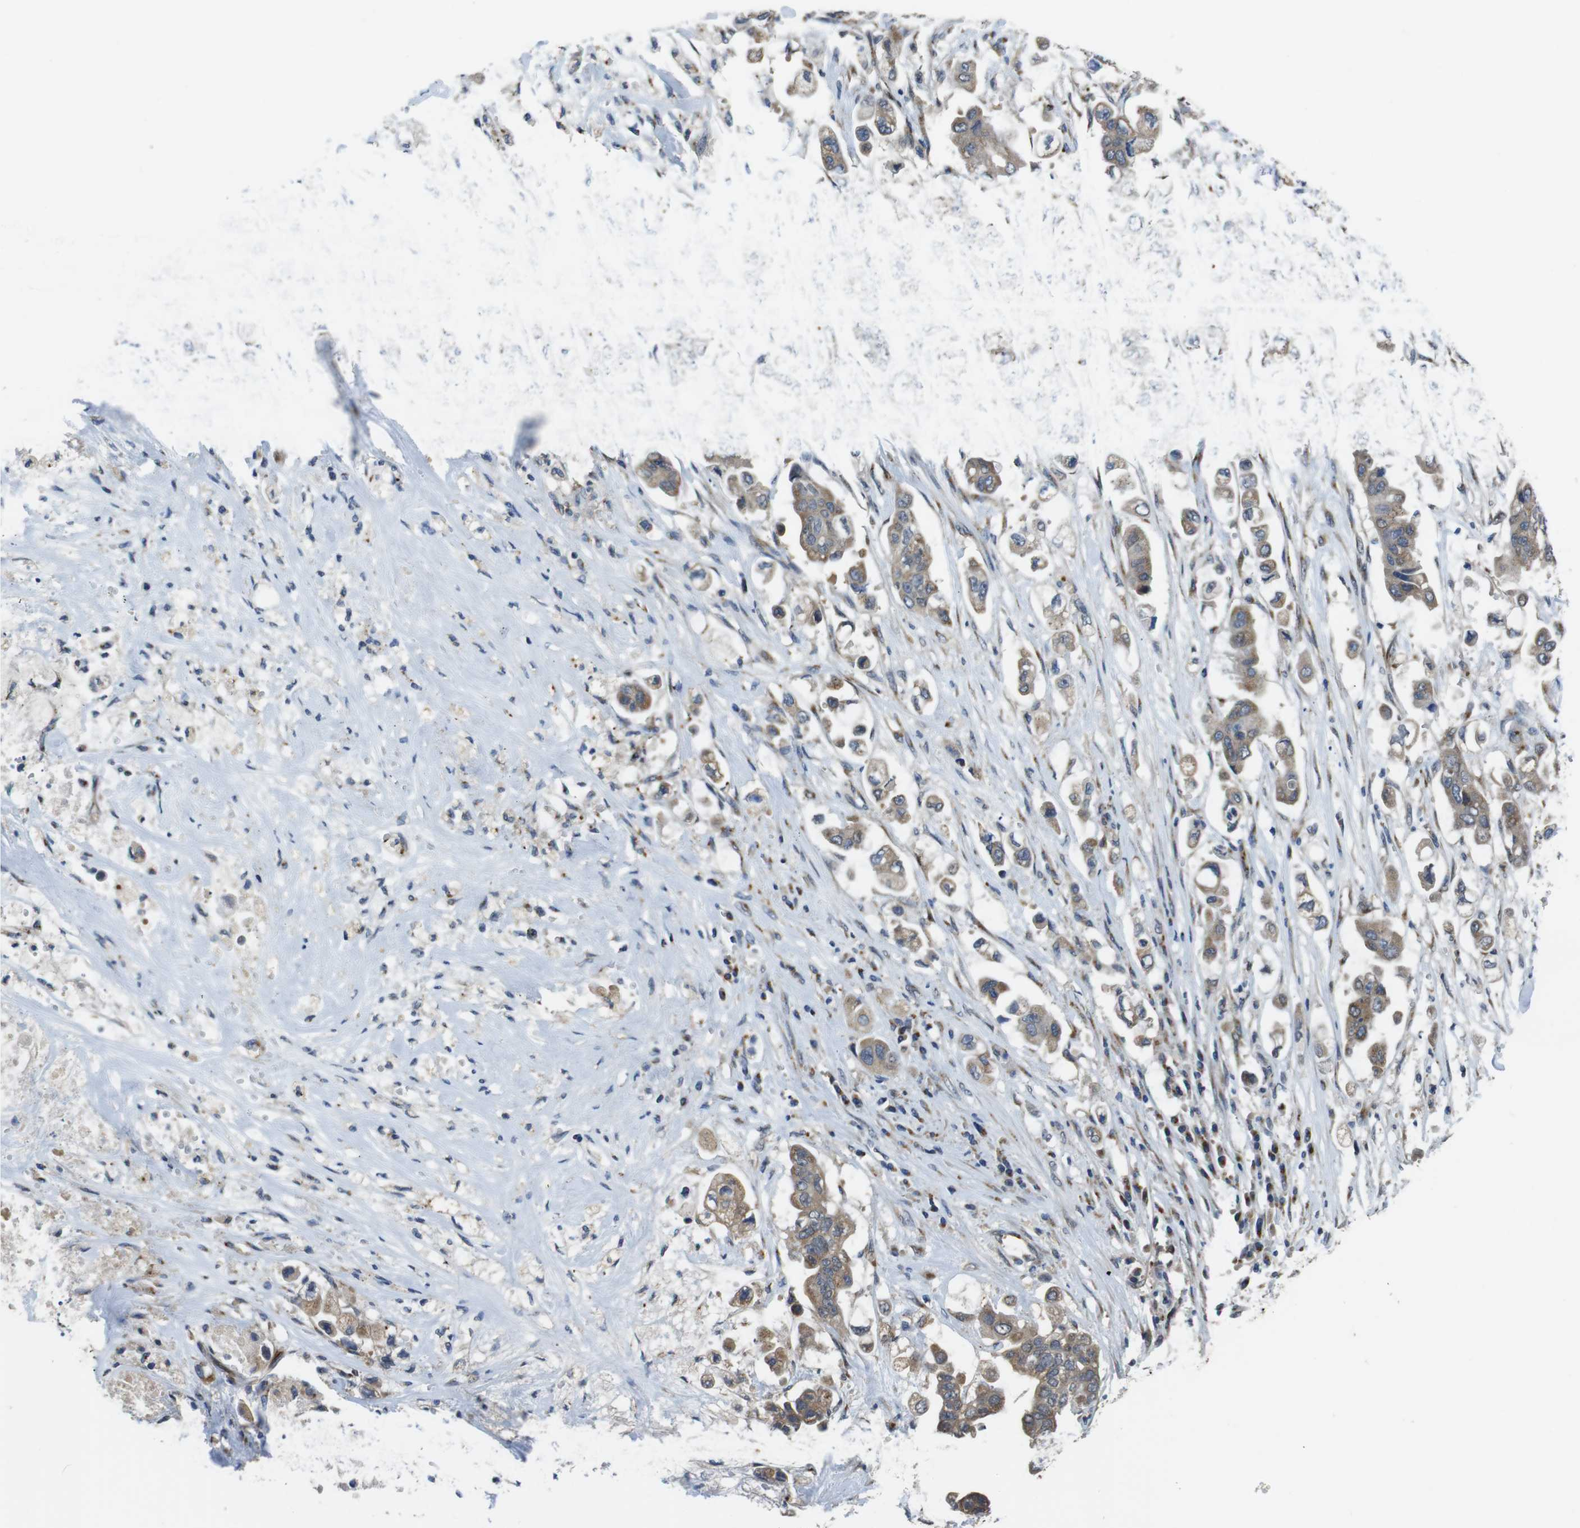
{"staining": {"intensity": "moderate", "quantity": ">75%", "location": "cytoplasmic/membranous"}, "tissue": "stomach cancer", "cell_type": "Tumor cells", "image_type": "cancer", "snomed": [{"axis": "morphology", "description": "Adenocarcinoma, NOS"}, {"axis": "topography", "description": "Stomach"}], "caption": "Protein analysis of stomach cancer (adenocarcinoma) tissue shows moderate cytoplasmic/membranous staining in about >75% of tumor cells.", "gene": "RAB6A", "patient": {"sex": "male", "age": 62}}